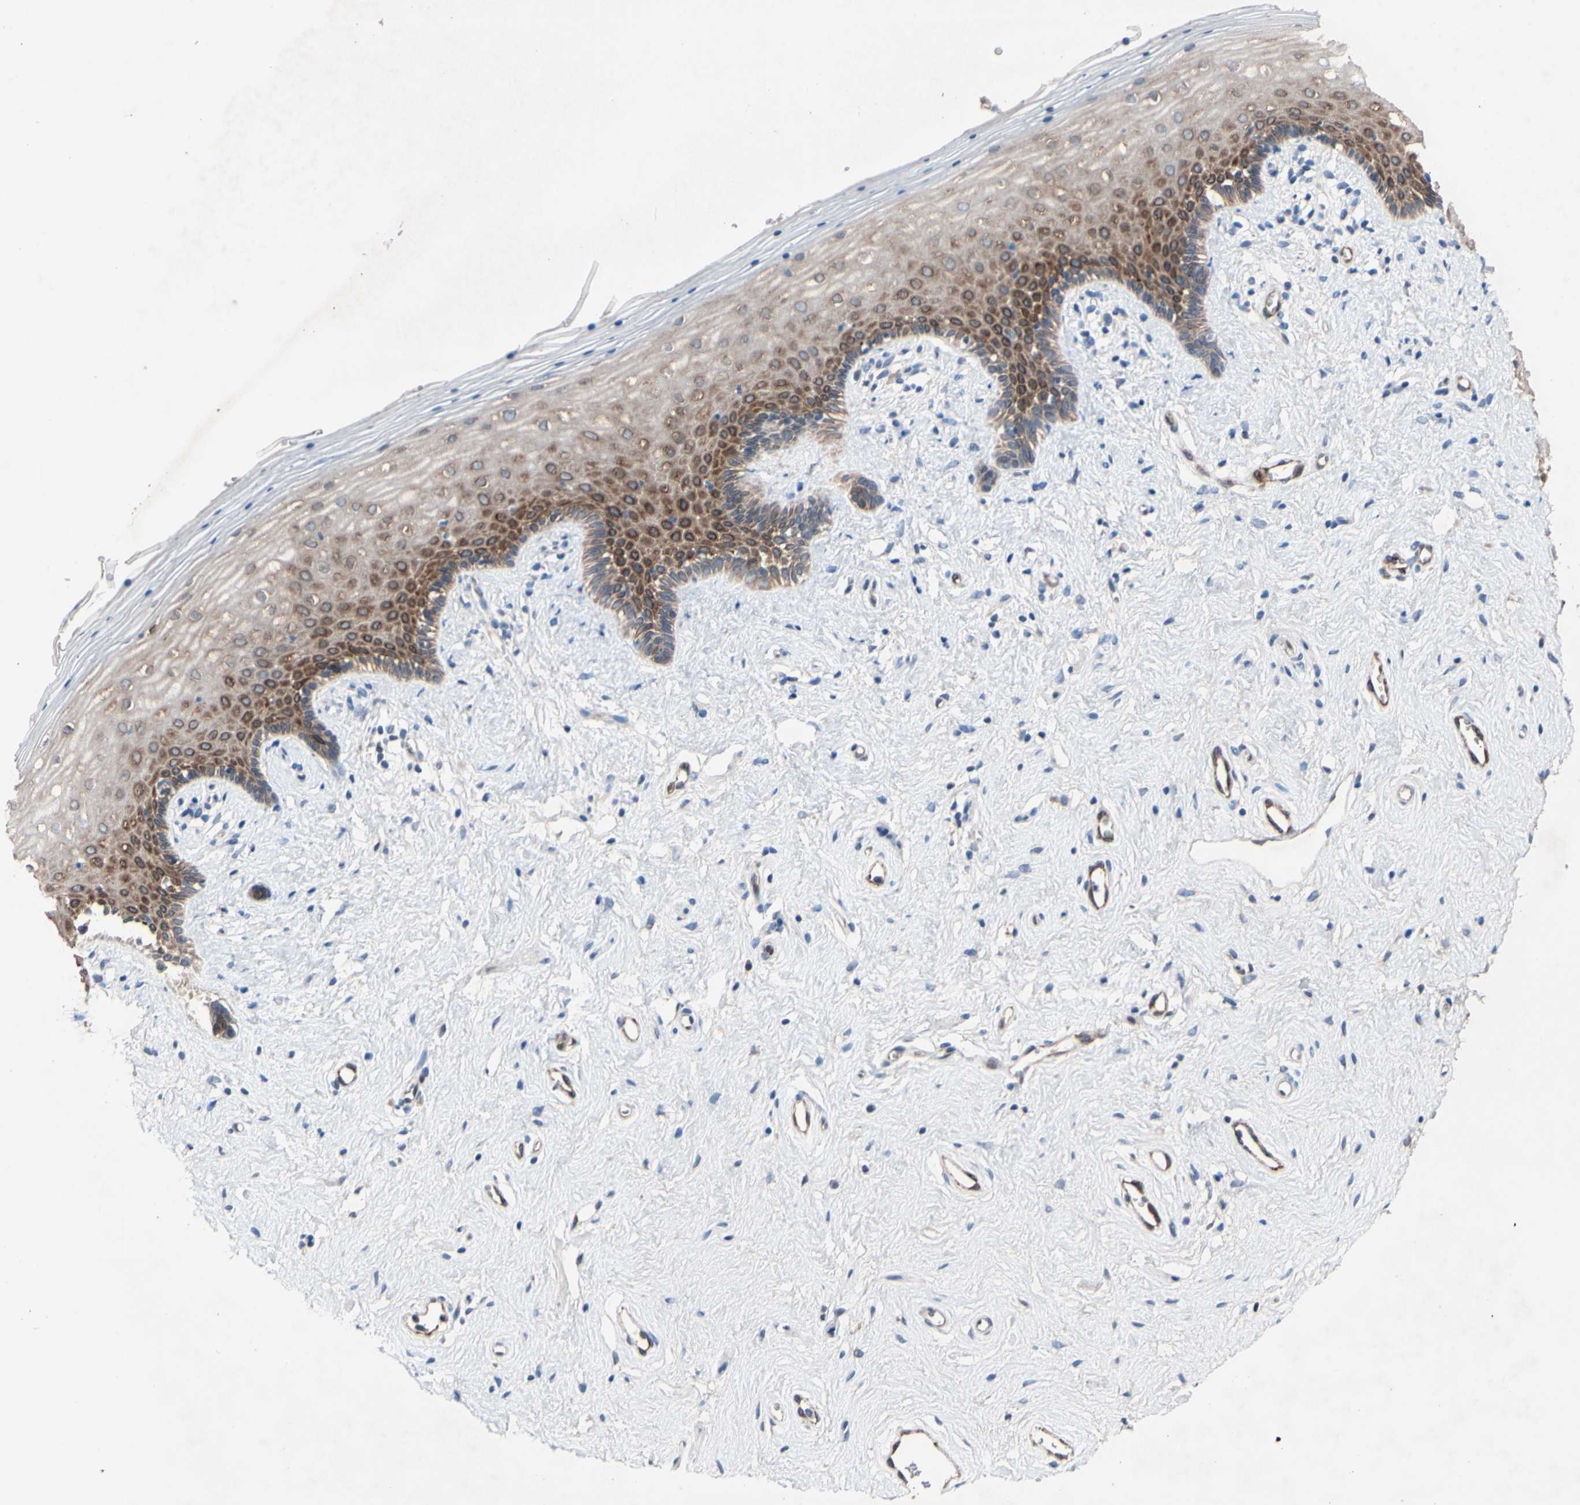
{"staining": {"intensity": "strong", "quantity": "25%-75%", "location": "cytoplasmic/membranous"}, "tissue": "vagina", "cell_type": "Squamous epithelial cells", "image_type": "normal", "snomed": [{"axis": "morphology", "description": "Normal tissue, NOS"}, {"axis": "topography", "description": "Vagina"}], "caption": "This photomicrograph reveals normal vagina stained with IHC to label a protein in brown. The cytoplasmic/membranous of squamous epithelial cells show strong positivity for the protein. Nuclei are counter-stained blue.", "gene": "PRXL2A", "patient": {"sex": "female", "age": 44}}